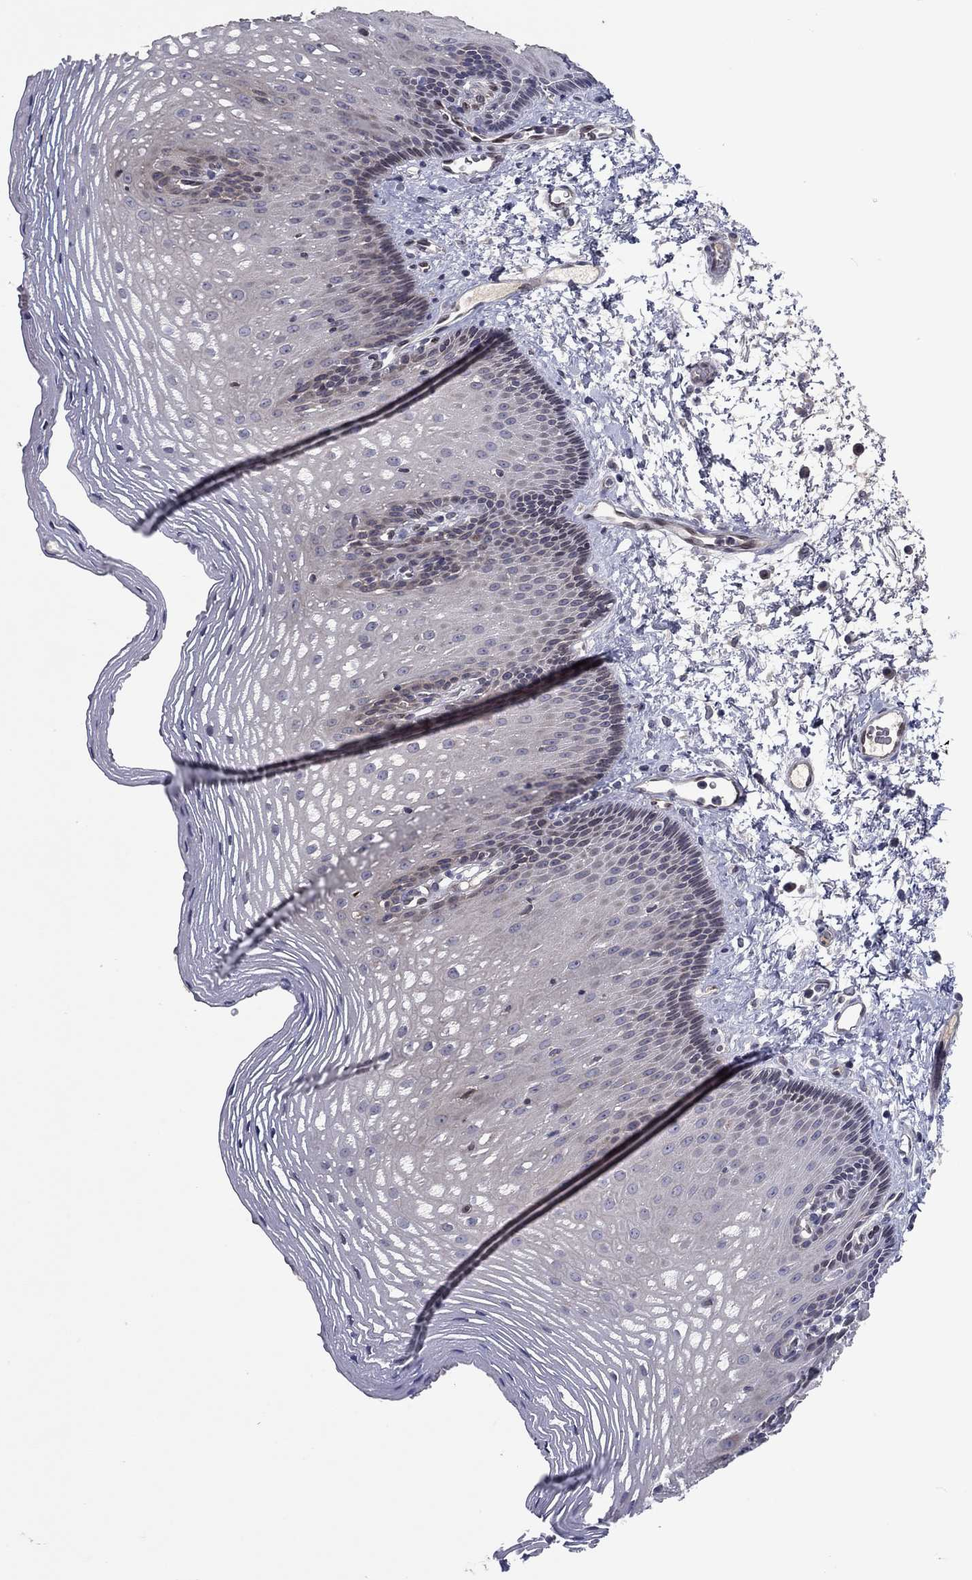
{"staining": {"intensity": "negative", "quantity": "none", "location": "none"}, "tissue": "esophagus", "cell_type": "Squamous epithelial cells", "image_type": "normal", "snomed": [{"axis": "morphology", "description": "Normal tissue, NOS"}, {"axis": "topography", "description": "Esophagus"}], "caption": "The photomicrograph exhibits no significant positivity in squamous epithelial cells of esophagus.", "gene": "CETN3", "patient": {"sex": "male", "age": 76}}